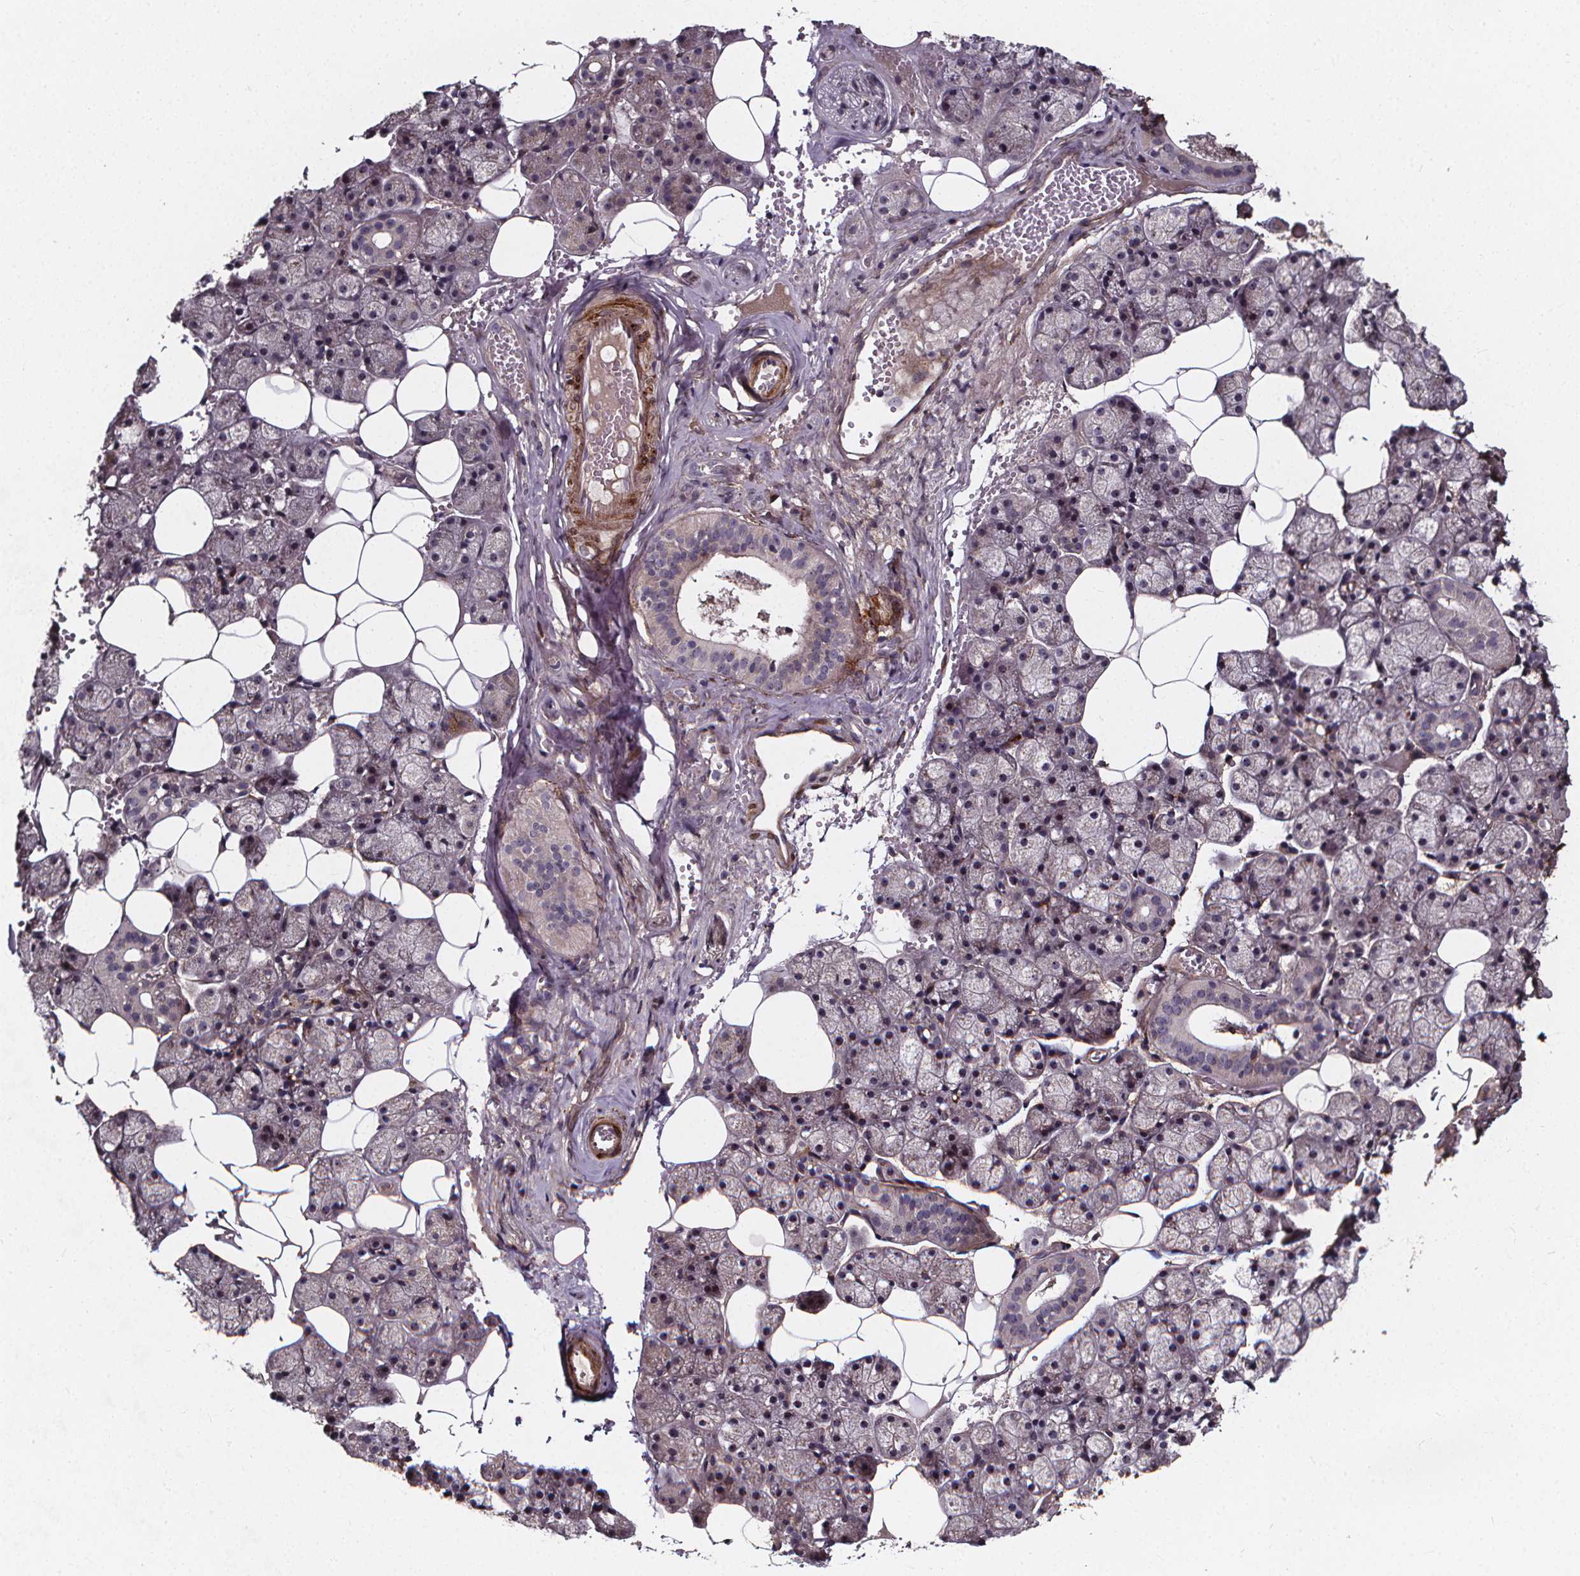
{"staining": {"intensity": "negative", "quantity": "none", "location": "none"}, "tissue": "salivary gland", "cell_type": "Glandular cells", "image_type": "normal", "snomed": [{"axis": "morphology", "description": "Normal tissue, NOS"}, {"axis": "topography", "description": "Salivary gland"}], "caption": "Glandular cells show no significant protein positivity in normal salivary gland. (DAB immunohistochemistry with hematoxylin counter stain).", "gene": "AEBP1", "patient": {"sex": "male", "age": 38}}